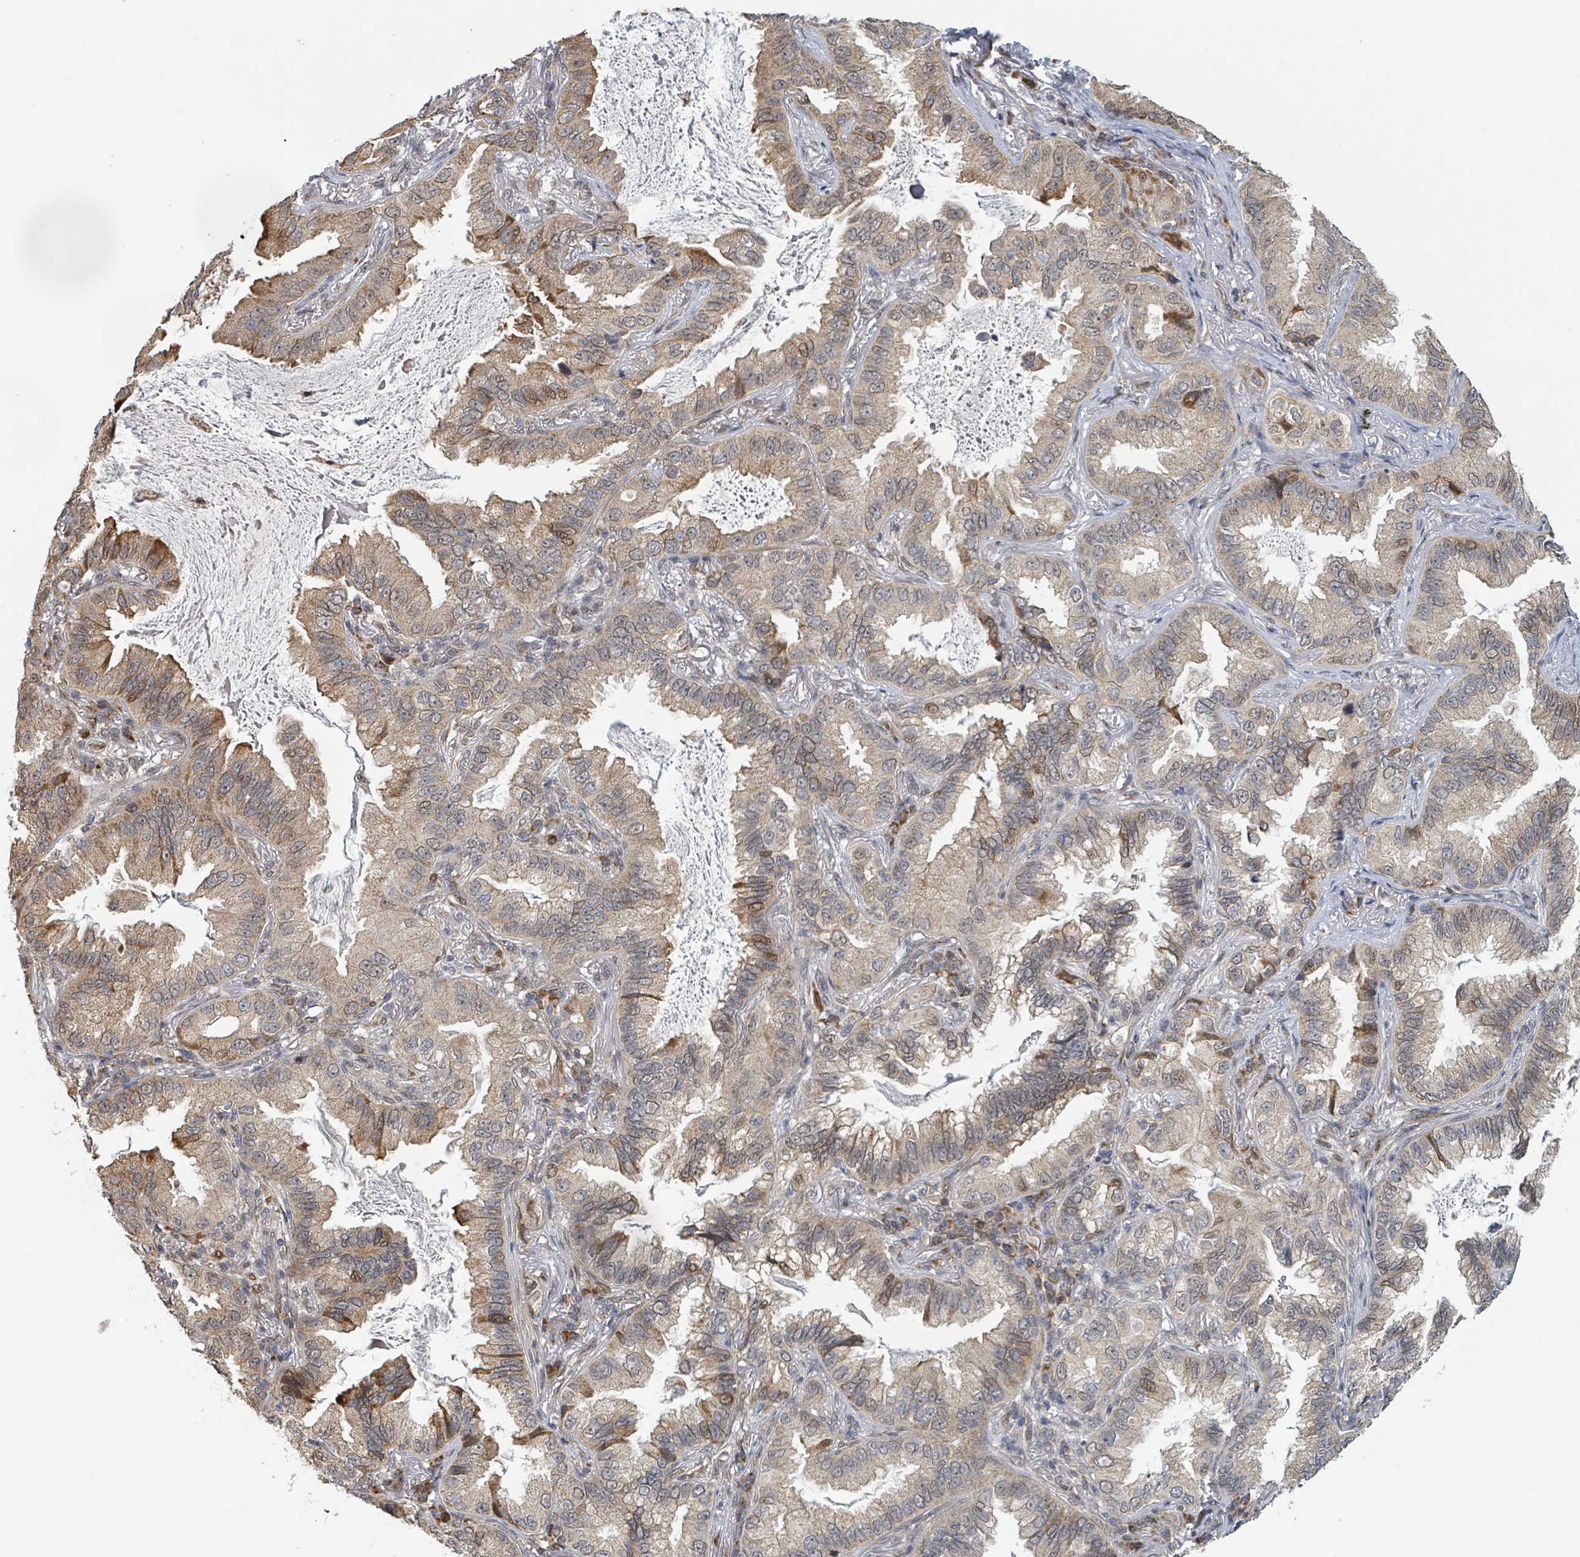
{"staining": {"intensity": "moderate", "quantity": "25%-75%", "location": "cytoplasmic/membranous"}, "tissue": "lung cancer", "cell_type": "Tumor cells", "image_type": "cancer", "snomed": [{"axis": "morphology", "description": "Adenocarcinoma, NOS"}, {"axis": "topography", "description": "Lung"}], "caption": "Protein expression analysis of human lung cancer (adenocarcinoma) reveals moderate cytoplasmic/membranous expression in about 25%-75% of tumor cells.", "gene": "HIVEP1", "patient": {"sex": "female", "age": 69}}